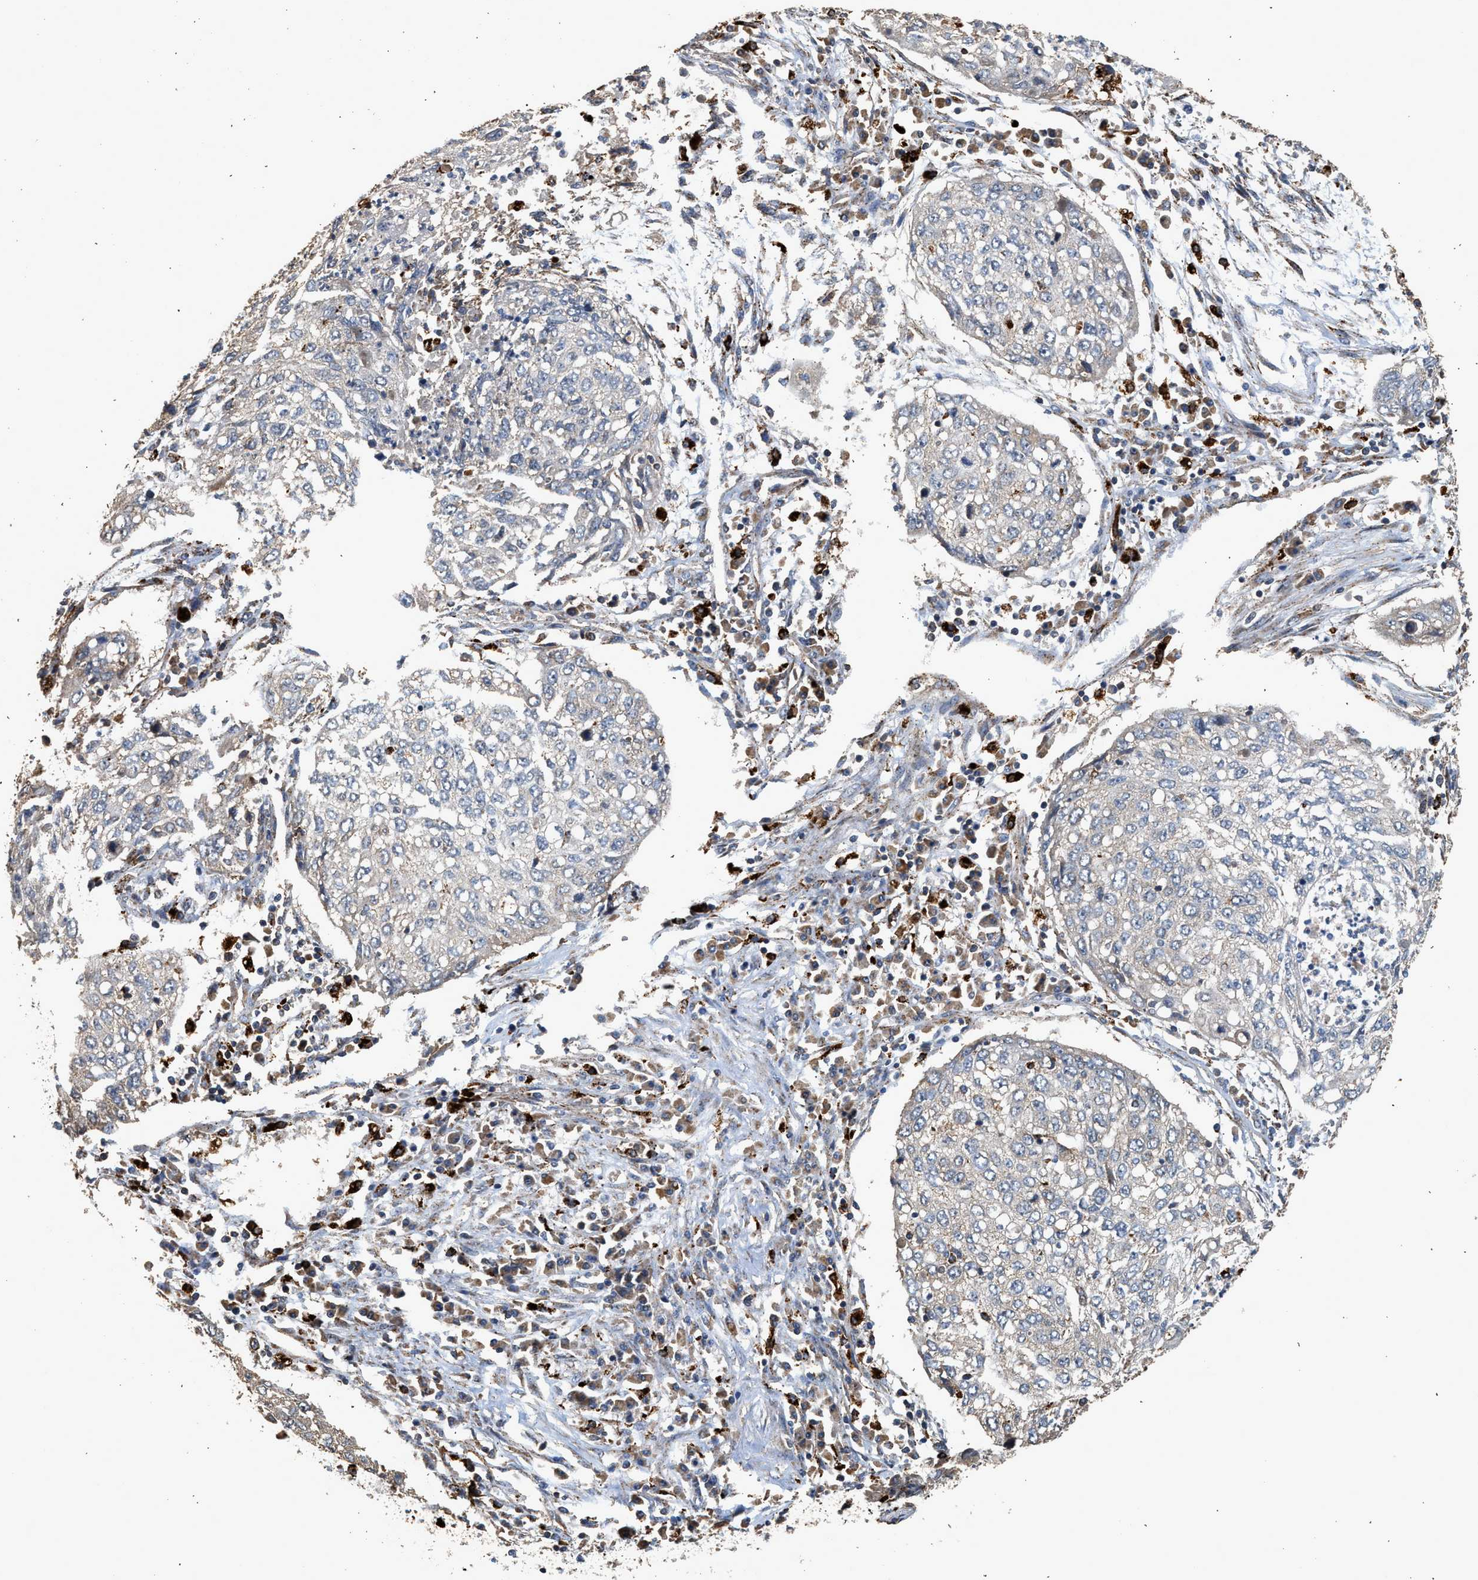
{"staining": {"intensity": "negative", "quantity": "none", "location": "none"}, "tissue": "lung cancer", "cell_type": "Tumor cells", "image_type": "cancer", "snomed": [{"axis": "morphology", "description": "Squamous cell carcinoma, NOS"}, {"axis": "topography", "description": "Lung"}], "caption": "An immunohistochemistry micrograph of lung squamous cell carcinoma is shown. There is no staining in tumor cells of lung squamous cell carcinoma.", "gene": "CTSV", "patient": {"sex": "female", "age": 63}}